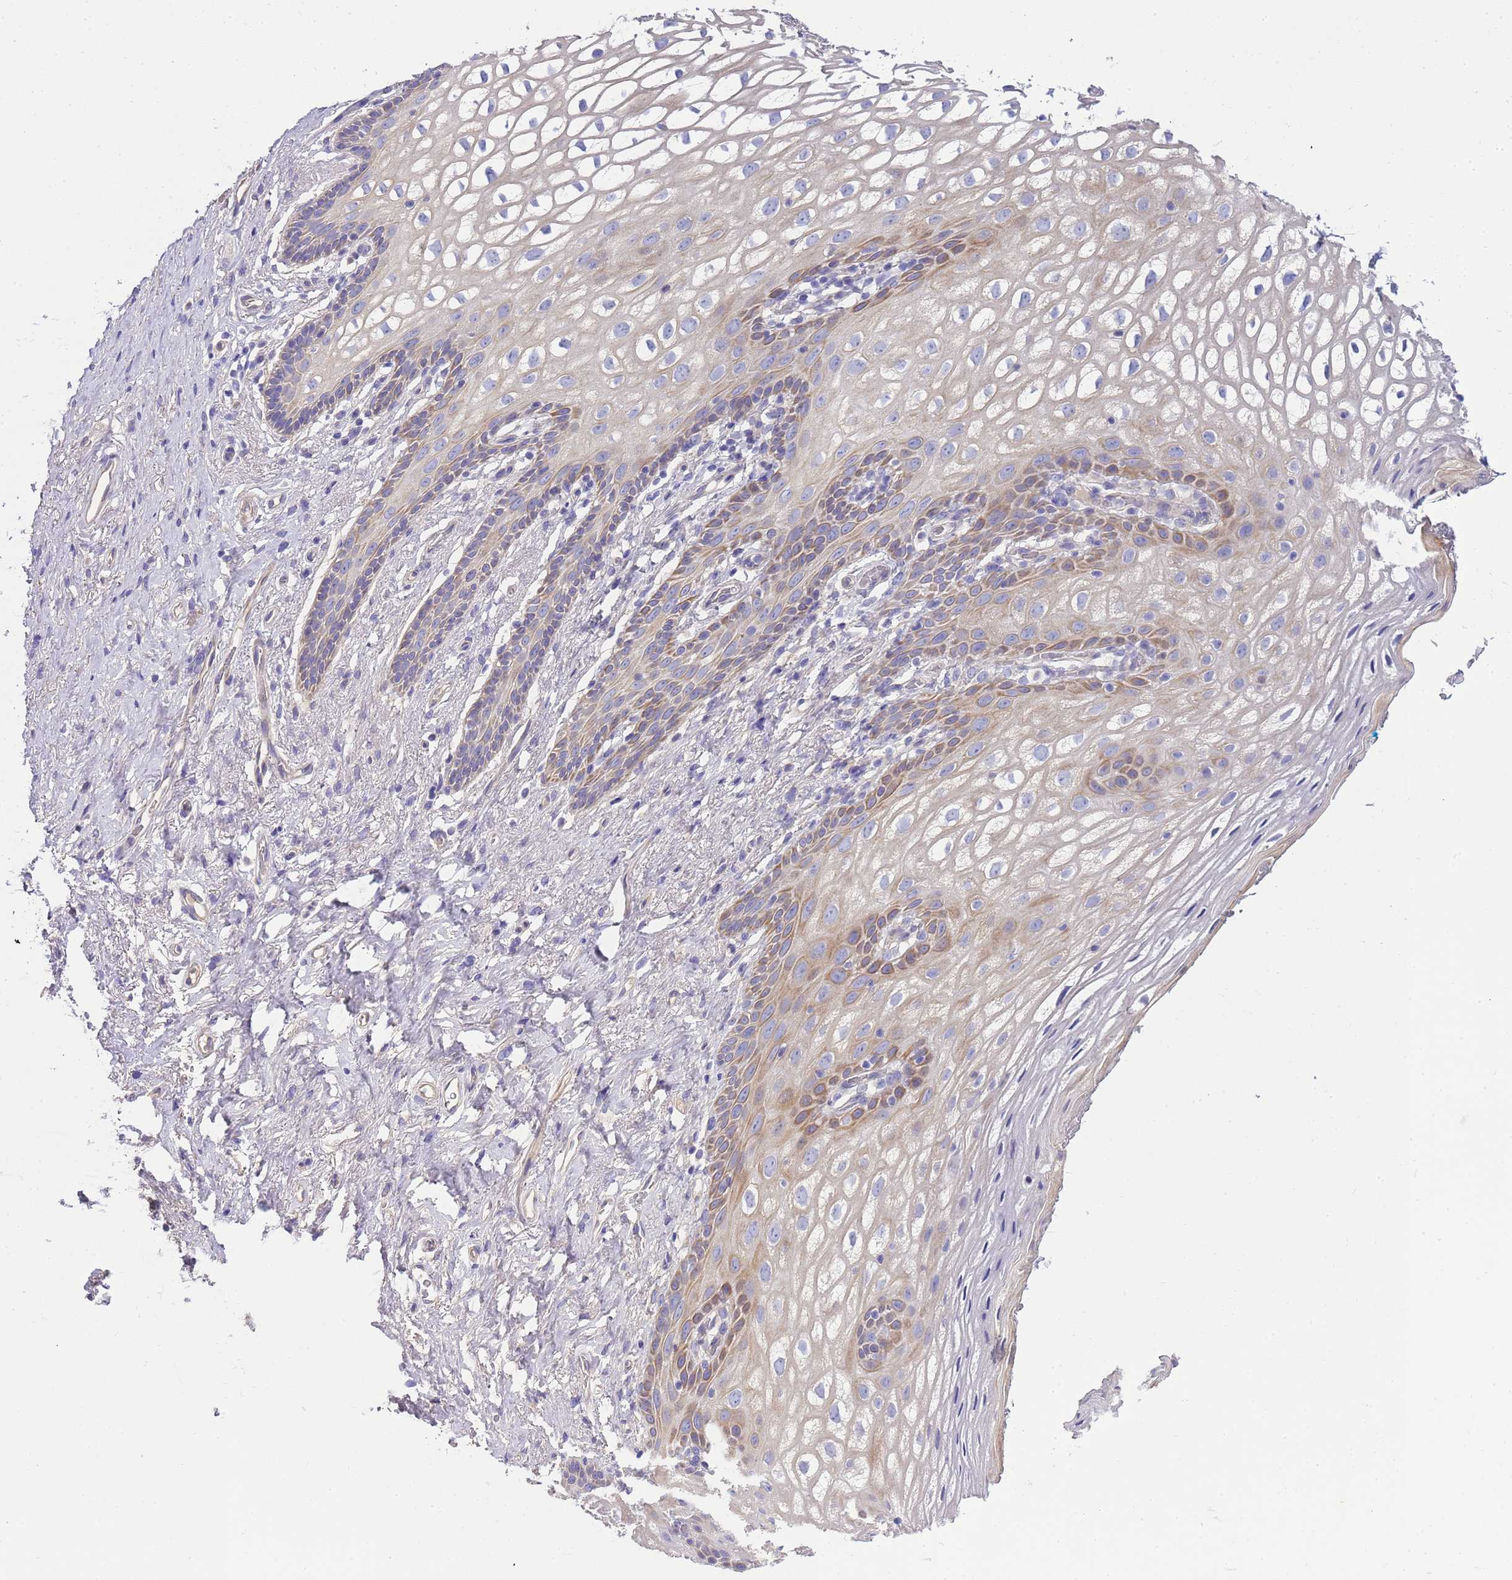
{"staining": {"intensity": "moderate", "quantity": "<25%", "location": "cytoplasmic/membranous"}, "tissue": "vagina", "cell_type": "Squamous epithelial cells", "image_type": "normal", "snomed": [{"axis": "morphology", "description": "Normal tissue, NOS"}, {"axis": "topography", "description": "Vagina"}, {"axis": "topography", "description": "Peripheral nerve tissue"}], "caption": "IHC image of unremarkable vagina: vagina stained using IHC displays low levels of moderate protein expression localized specifically in the cytoplasmic/membranous of squamous epithelial cells, appearing as a cytoplasmic/membranous brown color.", "gene": "RIPPLY2", "patient": {"sex": "female", "age": 71}}